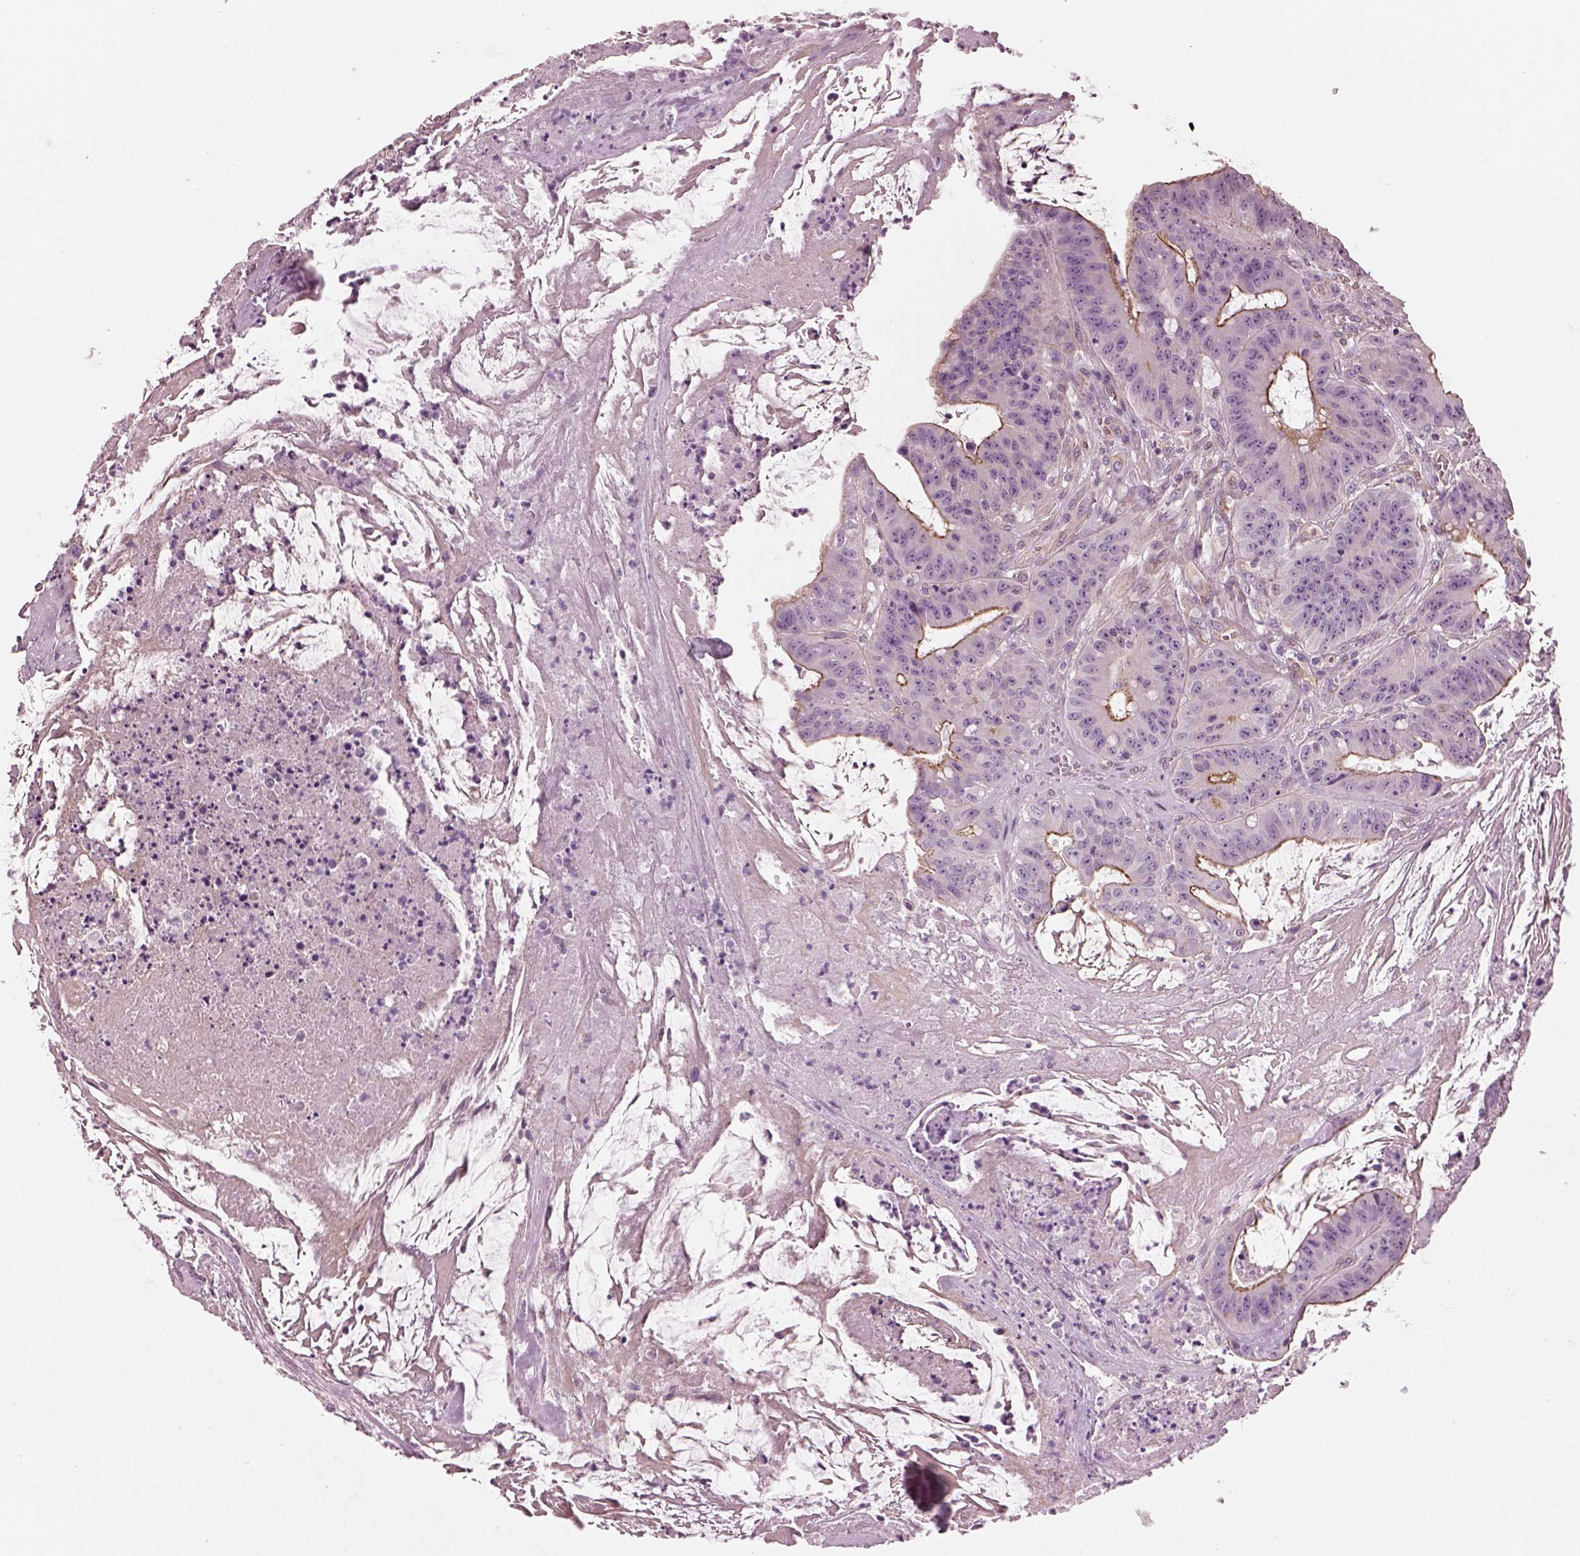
{"staining": {"intensity": "moderate", "quantity": ">75%", "location": "cytoplasmic/membranous"}, "tissue": "colorectal cancer", "cell_type": "Tumor cells", "image_type": "cancer", "snomed": [{"axis": "morphology", "description": "Adenocarcinoma, NOS"}, {"axis": "topography", "description": "Colon"}], "caption": "This is an image of immunohistochemistry staining of colorectal cancer (adenocarcinoma), which shows moderate positivity in the cytoplasmic/membranous of tumor cells.", "gene": "ODAD1", "patient": {"sex": "male", "age": 33}}